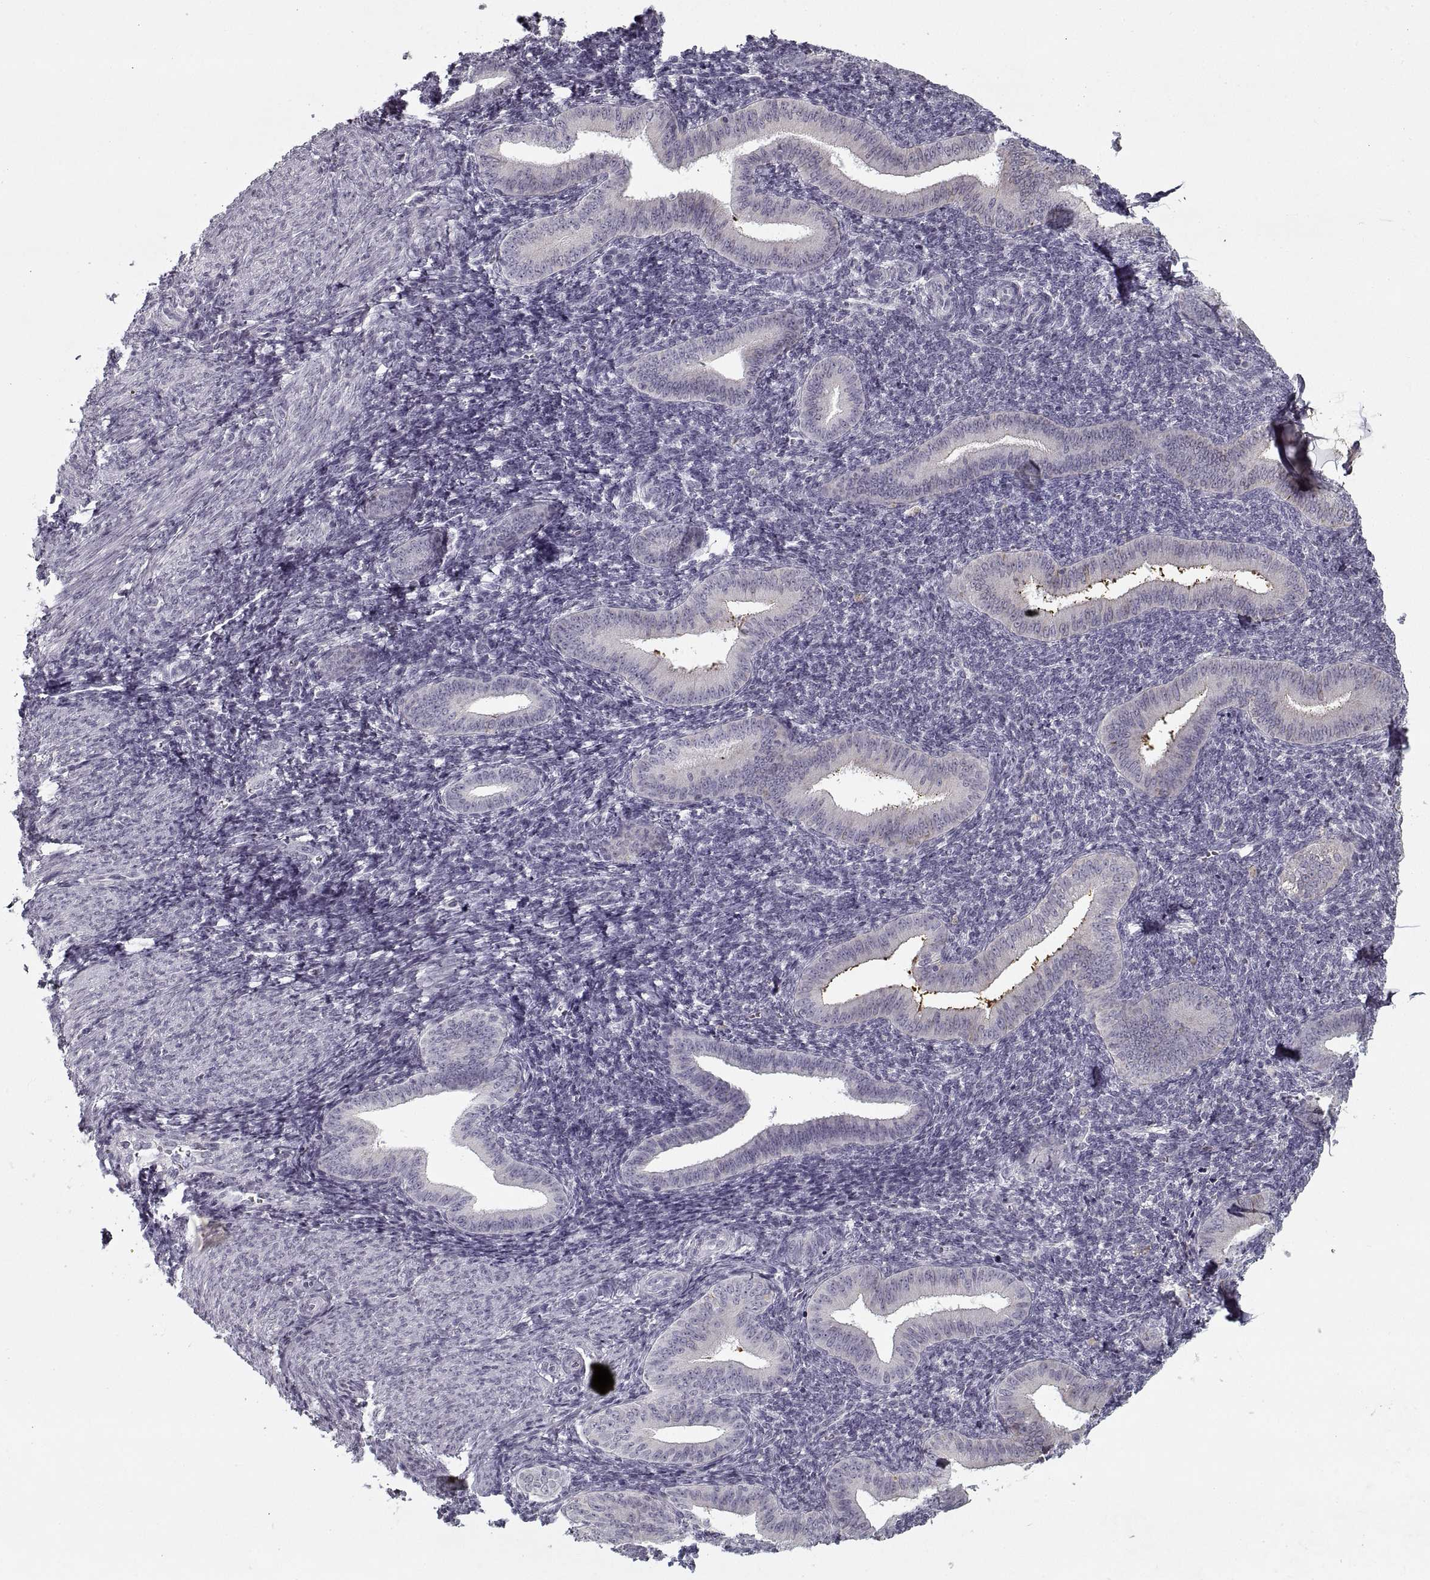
{"staining": {"intensity": "negative", "quantity": "none", "location": "none"}, "tissue": "endometrium", "cell_type": "Cells in endometrial stroma", "image_type": "normal", "snomed": [{"axis": "morphology", "description": "Normal tissue, NOS"}, {"axis": "topography", "description": "Endometrium"}], "caption": "IHC micrograph of unremarkable endometrium: human endometrium stained with DAB (3,3'-diaminobenzidine) shows no significant protein staining in cells in endometrial stroma. (Brightfield microscopy of DAB (3,3'-diaminobenzidine) immunohistochemistry (IHC) at high magnification).", "gene": "GAD2", "patient": {"sex": "female", "age": 25}}